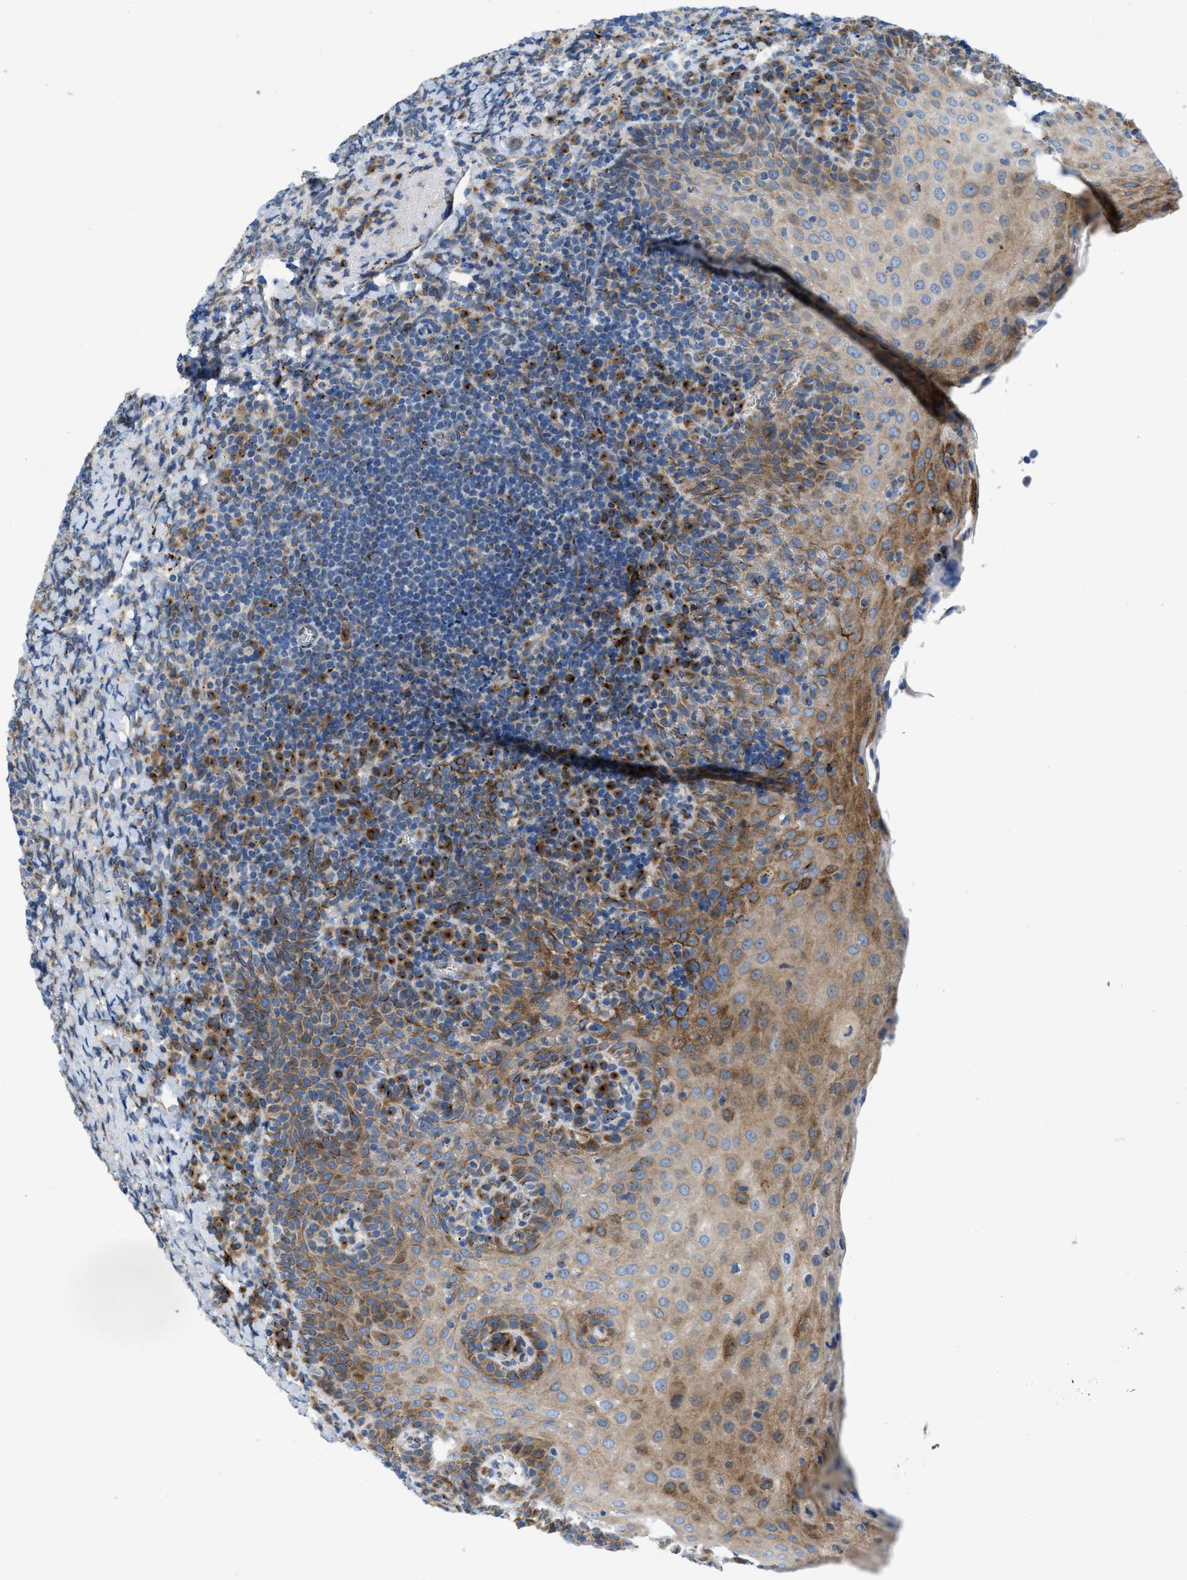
{"staining": {"intensity": "moderate", "quantity": "<25%", "location": "cytoplasmic/membranous"}, "tissue": "tonsil", "cell_type": "Germinal center cells", "image_type": "normal", "snomed": [{"axis": "morphology", "description": "Normal tissue, NOS"}, {"axis": "topography", "description": "Tonsil"}], "caption": "Immunohistochemistry (DAB) staining of benign tonsil exhibits moderate cytoplasmic/membranous protein staining in about <25% of germinal center cells.", "gene": "TMEM248", "patient": {"sex": "male", "age": 37}}